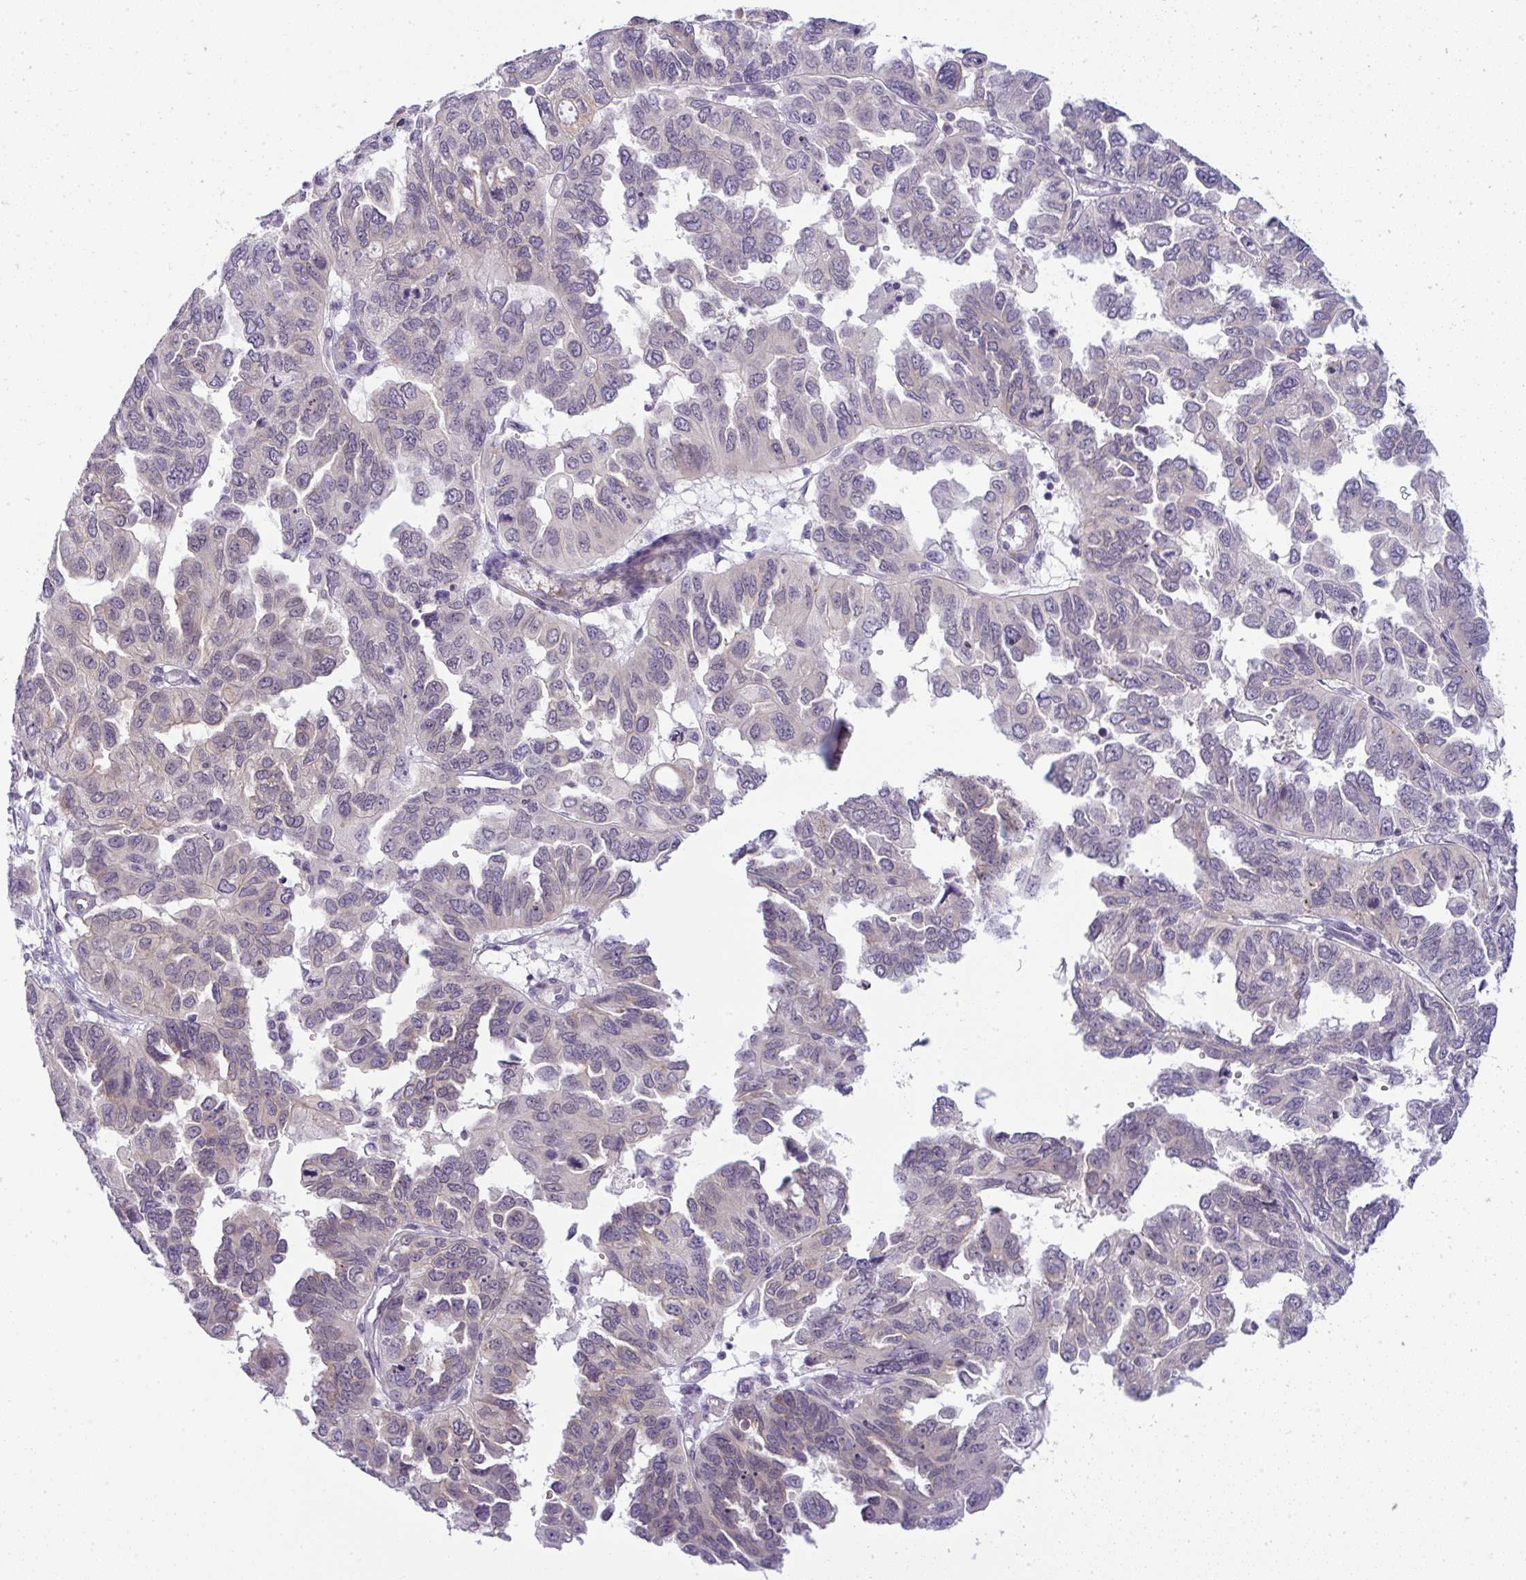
{"staining": {"intensity": "negative", "quantity": "none", "location": "none"}, "tissue": "ovarian cancer", "cell_type": "Tumor cells", "image_type": "cancer", "snomed": [{"axis": "morphology", "description": "Cystadenocarcinoma, serous, NOS"}, {"axis": "topography", "description": "Ovary"}], "caption": "High magnification brightfield microscopy of ovarian cancer stained with DAB (3,3'-diaminobenzidine) (brown) and counterstained with hematoxylin (blue): tumor cells show no significant expression.", "gene": "DZIP1", "patient": {"sex": "female", "age": 53}}